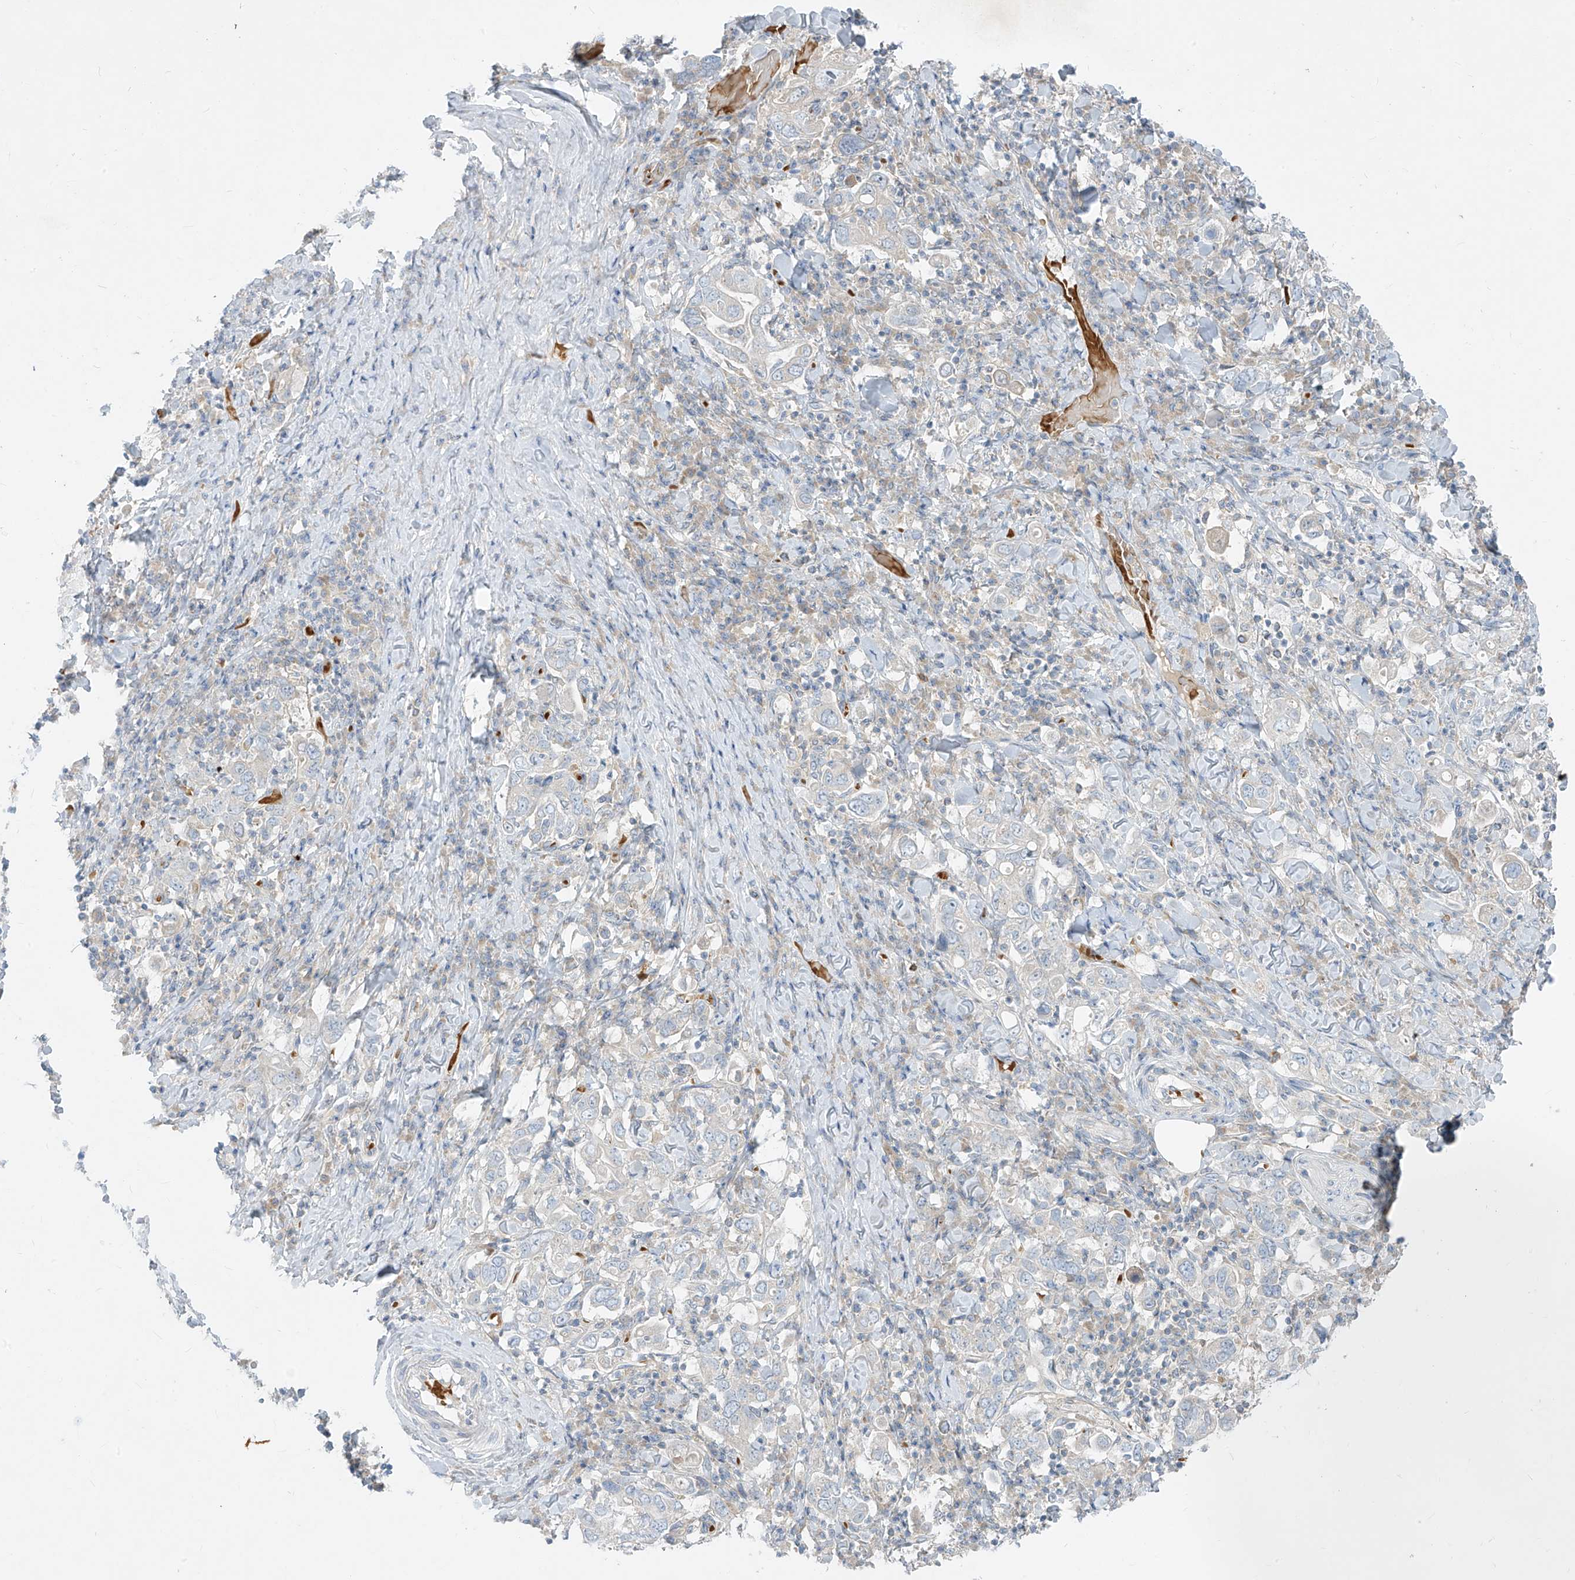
{"staining": {"intensity": "negative", "quantity": "none", "location": "none"}, "tissue": "stomach cancer", "cell_type": "Tumor cells", "image_type": "cancer", "snomed": [{"axis": "morphology", "description": "Adenocarcinoma, NOS"}, {"axis": "topography", "description": "Stomach, upper"}], "caption": "There is no significant positivity in tumor cells of stomach adenocarcinoma. The staining is performed using DAB brown chromogen with nuclei counter-stained in using hematoxylin.", "gene": "DGKQ", "patient": {"sex": "male", "age": 62}}